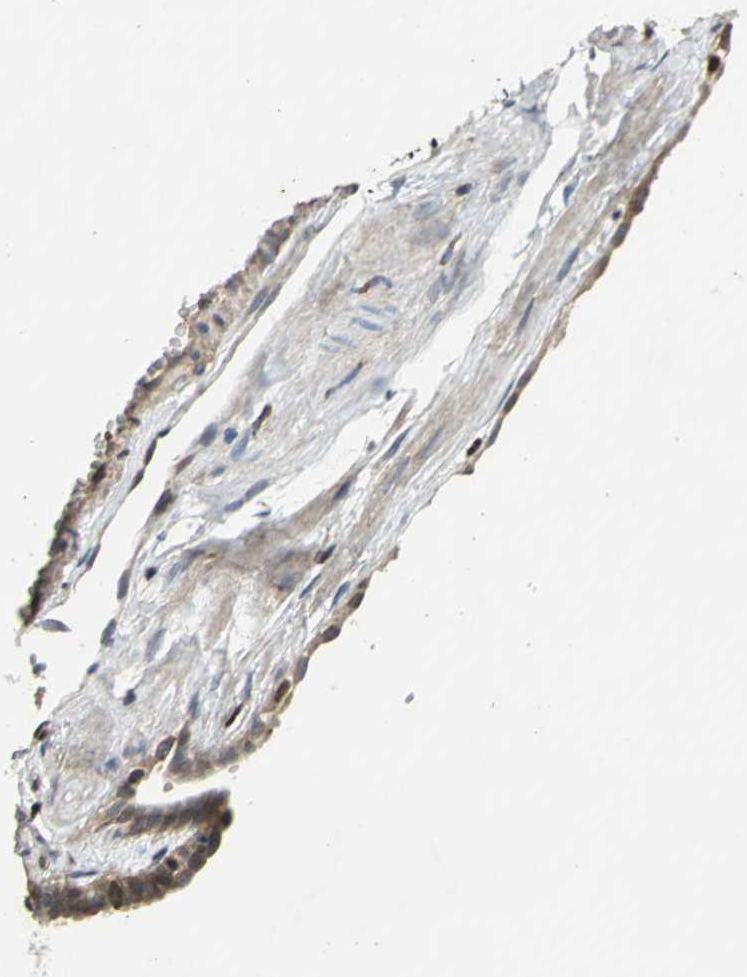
{"staining": {"intensity": "moderate", "quantity": ">75%", "location": "cytoplasmic/membranous,nuclear"}, "tissue": "fallopian tube", "cell_type": "Glandular cells", "image_type": "normal", "snomed": [{"axis": "morphology", "description": "Normal tissue, NOS"}, {"axis": "topography", "description": "Fallopian tube"}, {"axis": "topography", "description": "Placenta"}], "caption": "IHC staining of normal fallopian tube, which demonstrates medium levels of moderate cytoplasmic/membranous,nuclear staining in approximately >75% of glandular cells indicating moderate cytoplasmic/membranous,nuclear protein expression. The staining was performed using DAB (brown) for protein detection and nuclei were counterstained in hematoxylin (blue).", "gene": "AHR", "patient": {"sex": "female", "age": 34}}